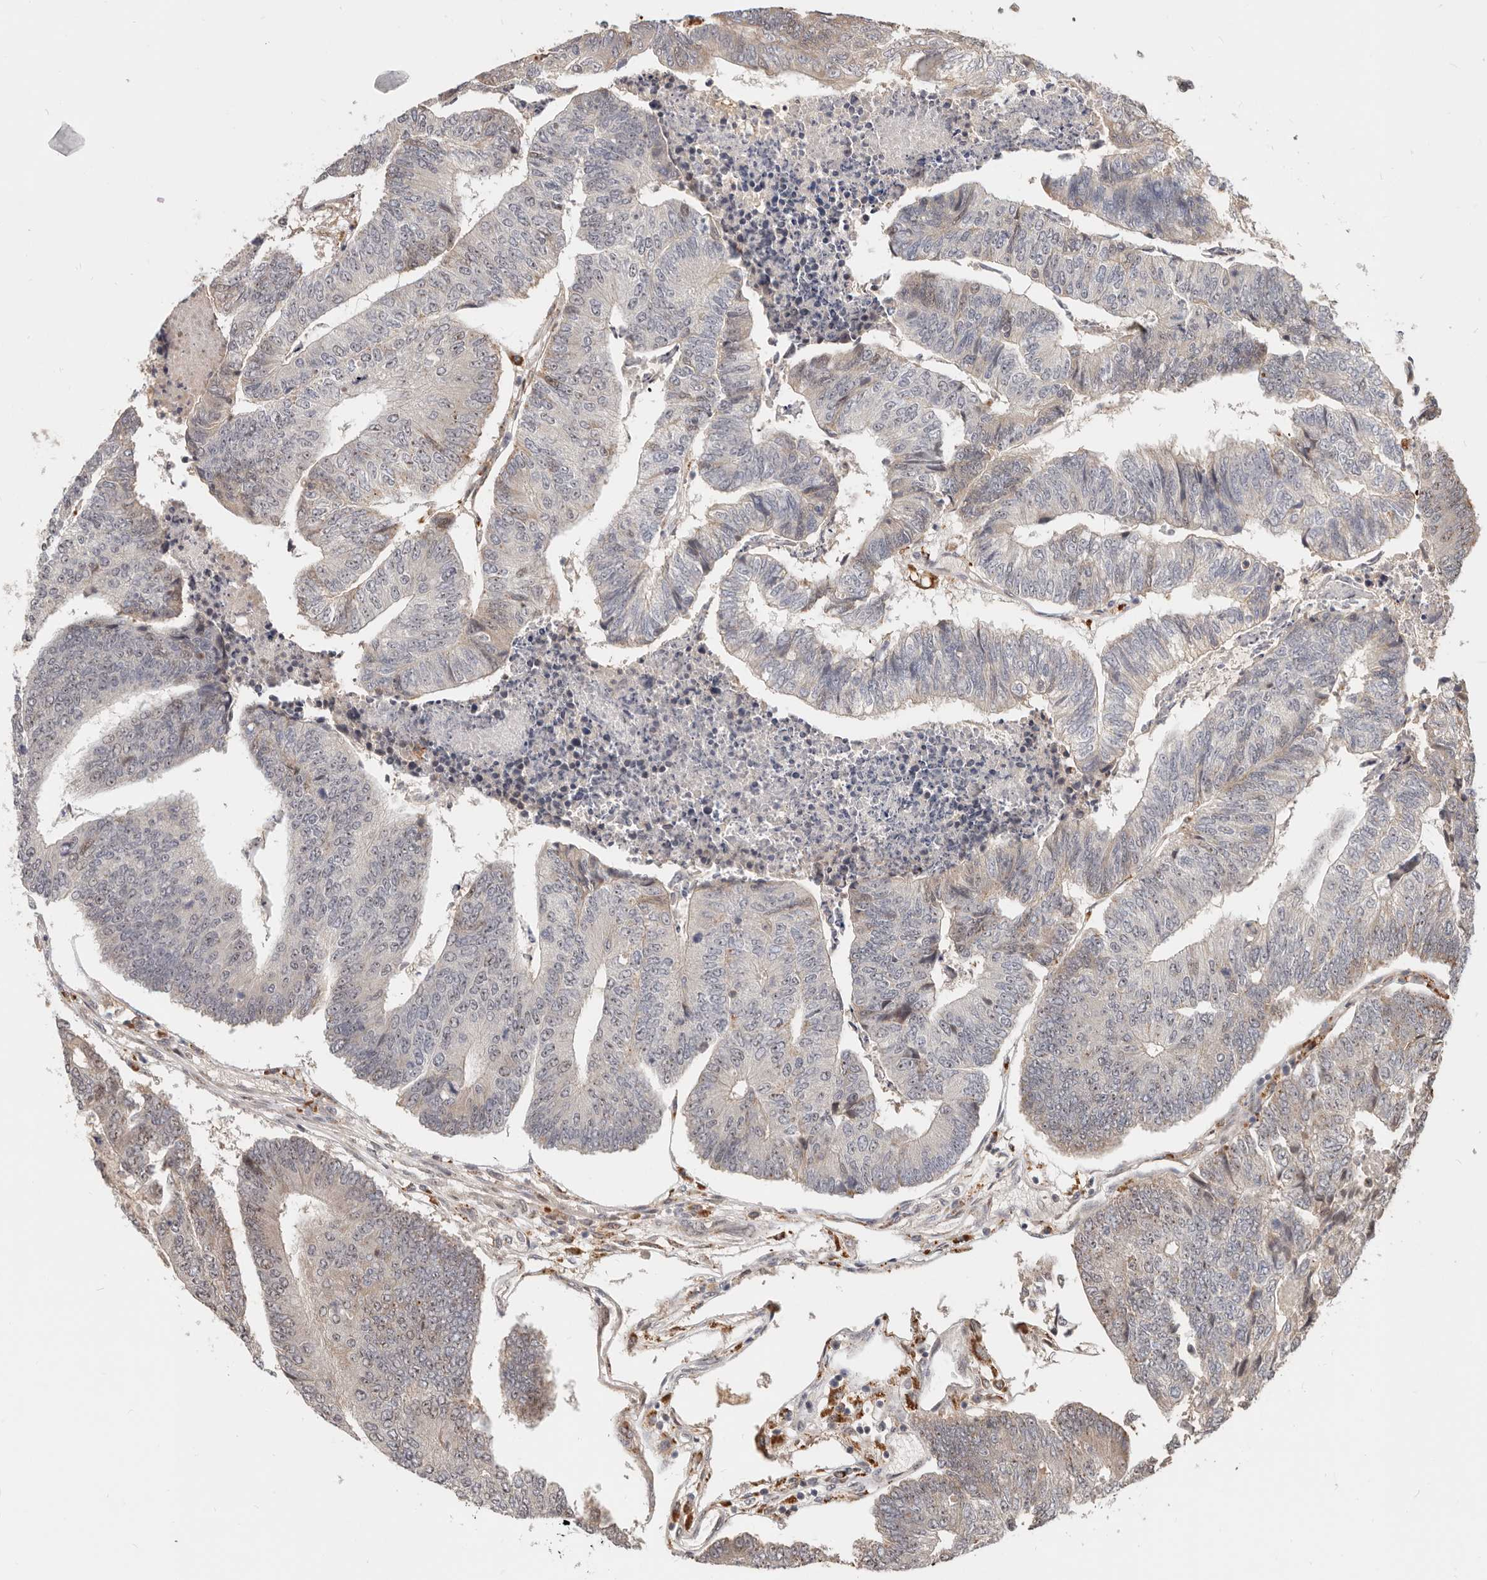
{"staining": {"intensity": "weak", "quantity": "<25%", "location": "cytoplasmic/membranous,nuclear"}, "tissue": "colorectal cancer", "cell_type": "Tumor cells", "image_type": "cancer", "snomed": [{"axis": "morphology", "description": "Adenocarcinoma, NOS"}, {"axis": "topography", "description": "Colon"}], "caption": "Immunohistochemistry (IHC) photomicrograph of colorectal cancer stained for a protein (brown), which reveals no staining in tumor cells.", "gene": "ZRANB1", "patient": {"sex": "female", "age": 67}}